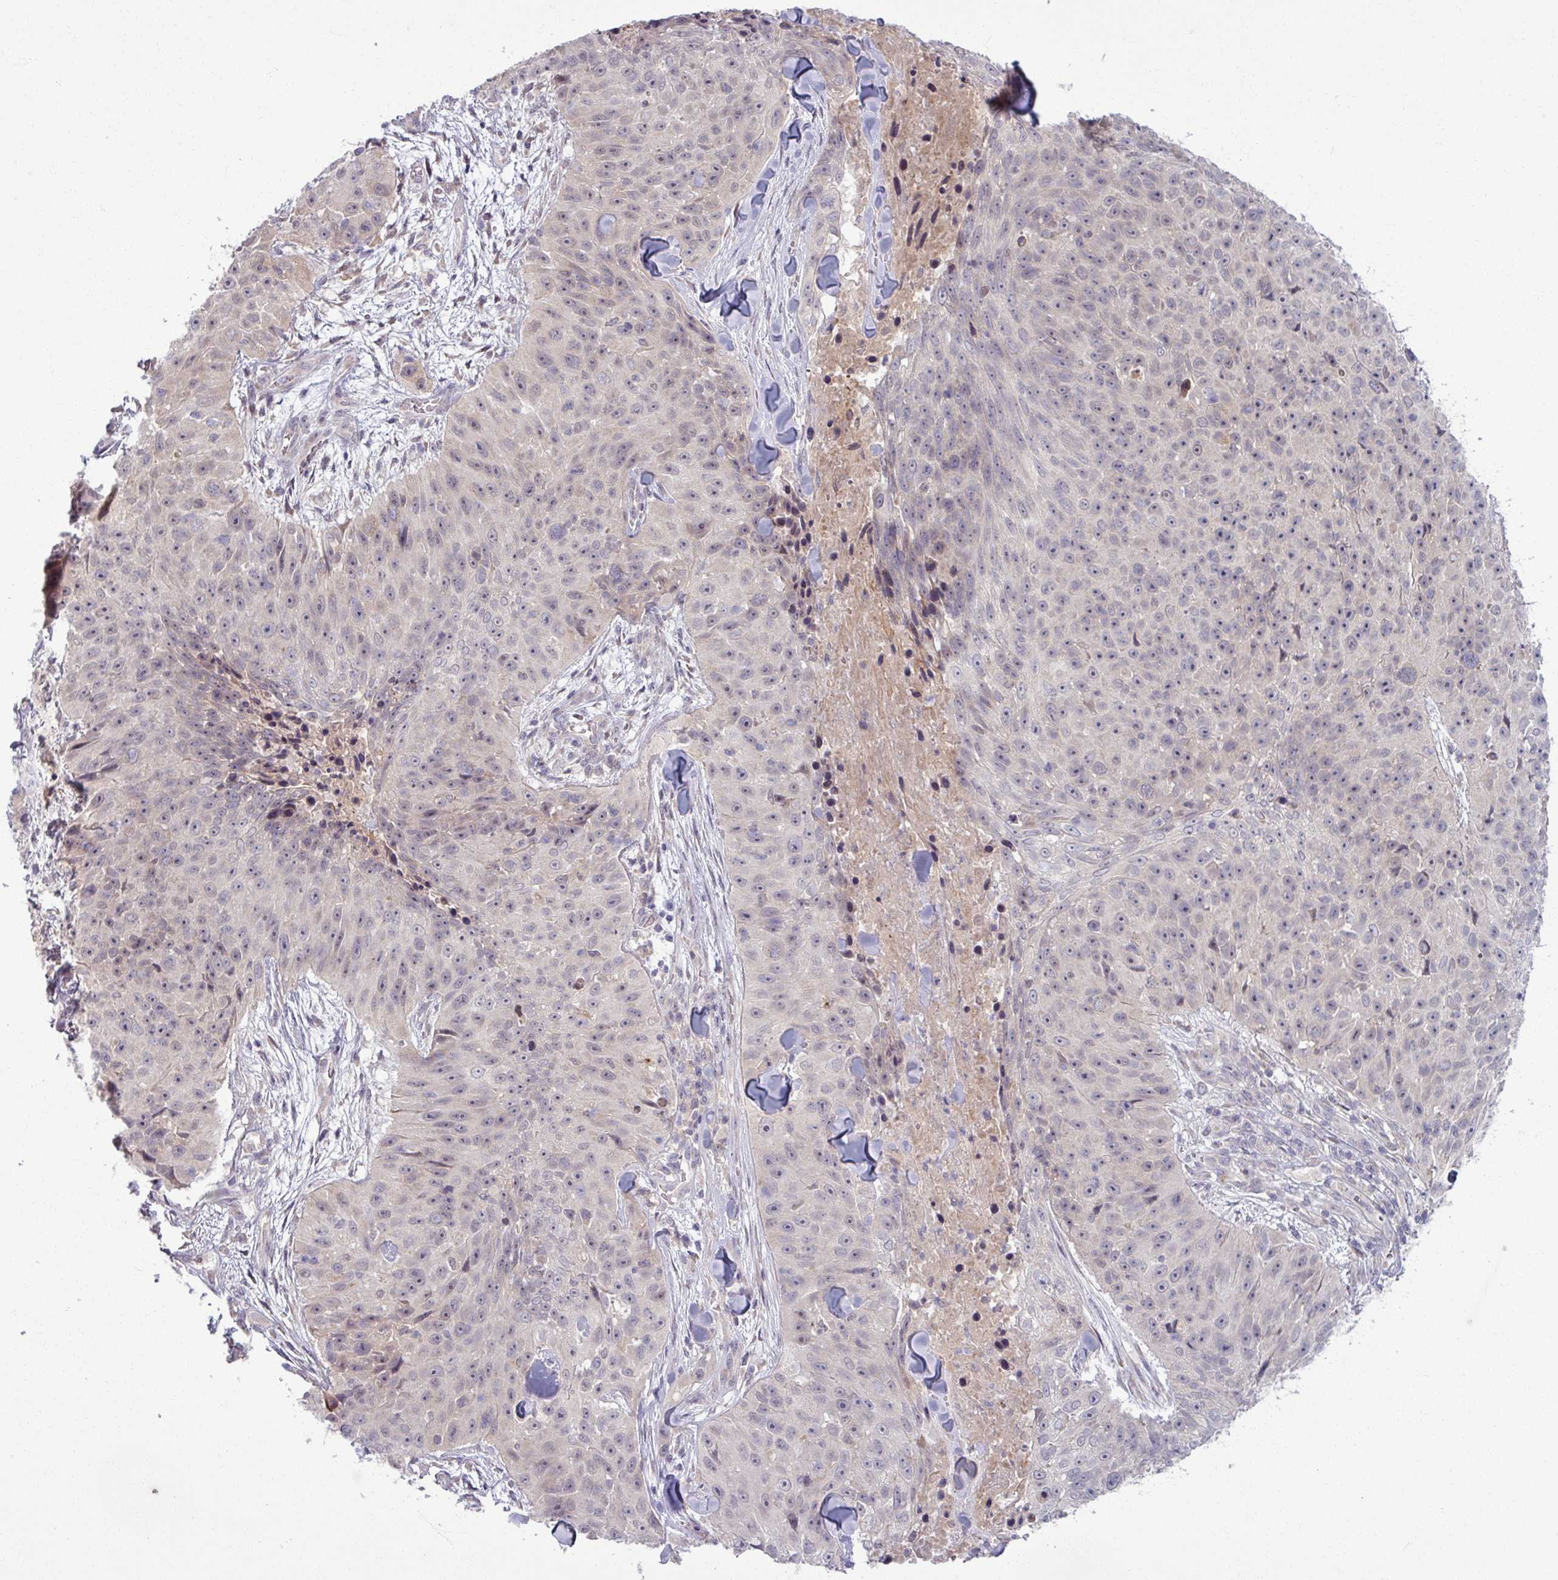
{"staining": {"intensity": "negative", "quantity": "none", "location": "none"}, "tissue": "skin cancer", "cell_type": "Tumor cells", "image_type": "cancer", "snomed": [{"axis": "morphology", "description": "Squamous cell carcinoma, NOS"}, {"axis": "topography", "description": "Skin"}], "caption": "A high-resolution image shows immunohistochemistry staining of squamous cell carcinoma (skin), which reveals no significant staining in tumor cells. Nuclei are stained in blue.", "gene": "OGFOD3", "patient": {"sex": "female", "age": 87}}